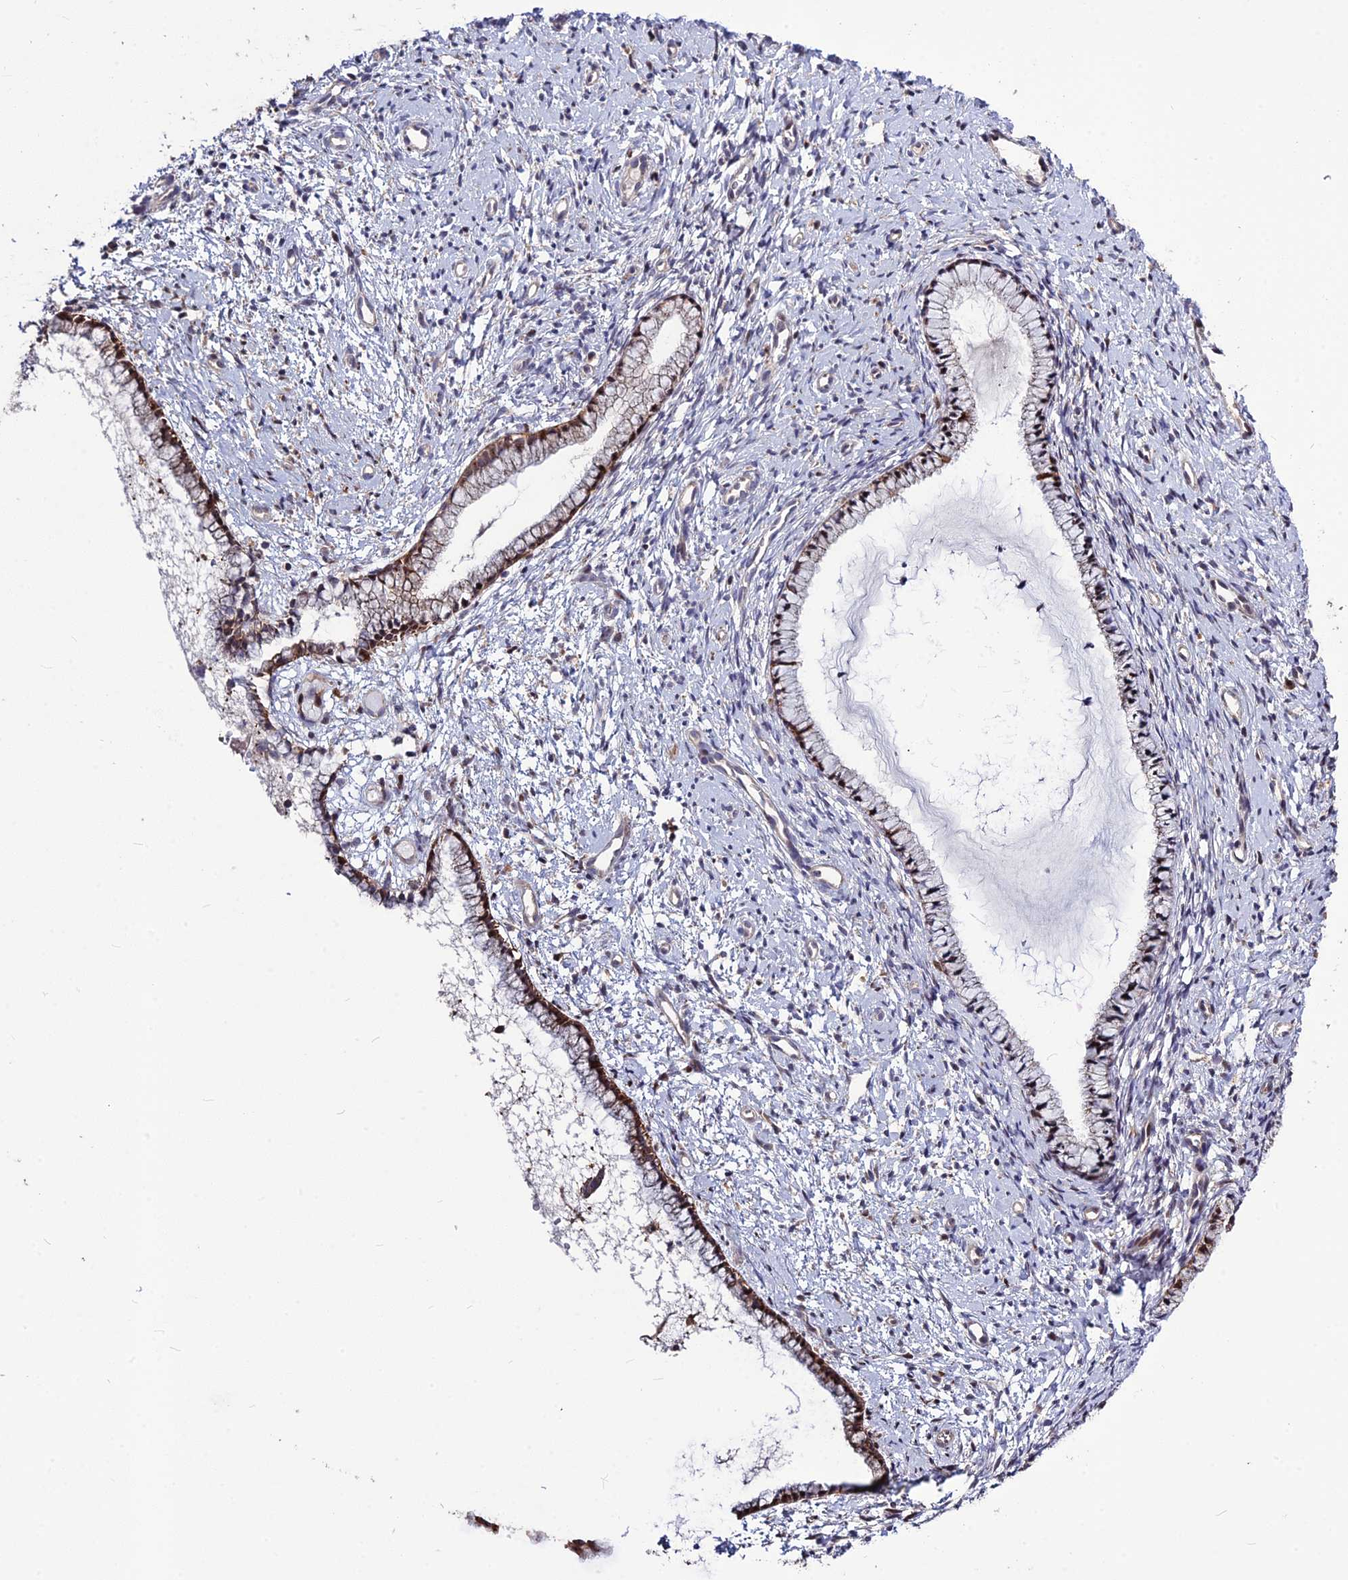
{"staining": {"intensity": "moderate", "quantity": "25%-75%", "location": "cytoplasmic/membranous,nuclear"}, "tissue": "cervix", "cell_type": "Glandular cells", "image_type": "normal", "snomed": [{"axis": "morphology", "description": "Normal tissue, NOS"}, {"axis": "topography", "description": "Cervix"}], "caption": "Protein expression analysis of normal cervix shows moderate cytoplasmic/membranous,nuclear staining in approximately 25%-75% of glandular cells.", "gene": "SPG21", "patient": {"sex": "female", "age": 57}}